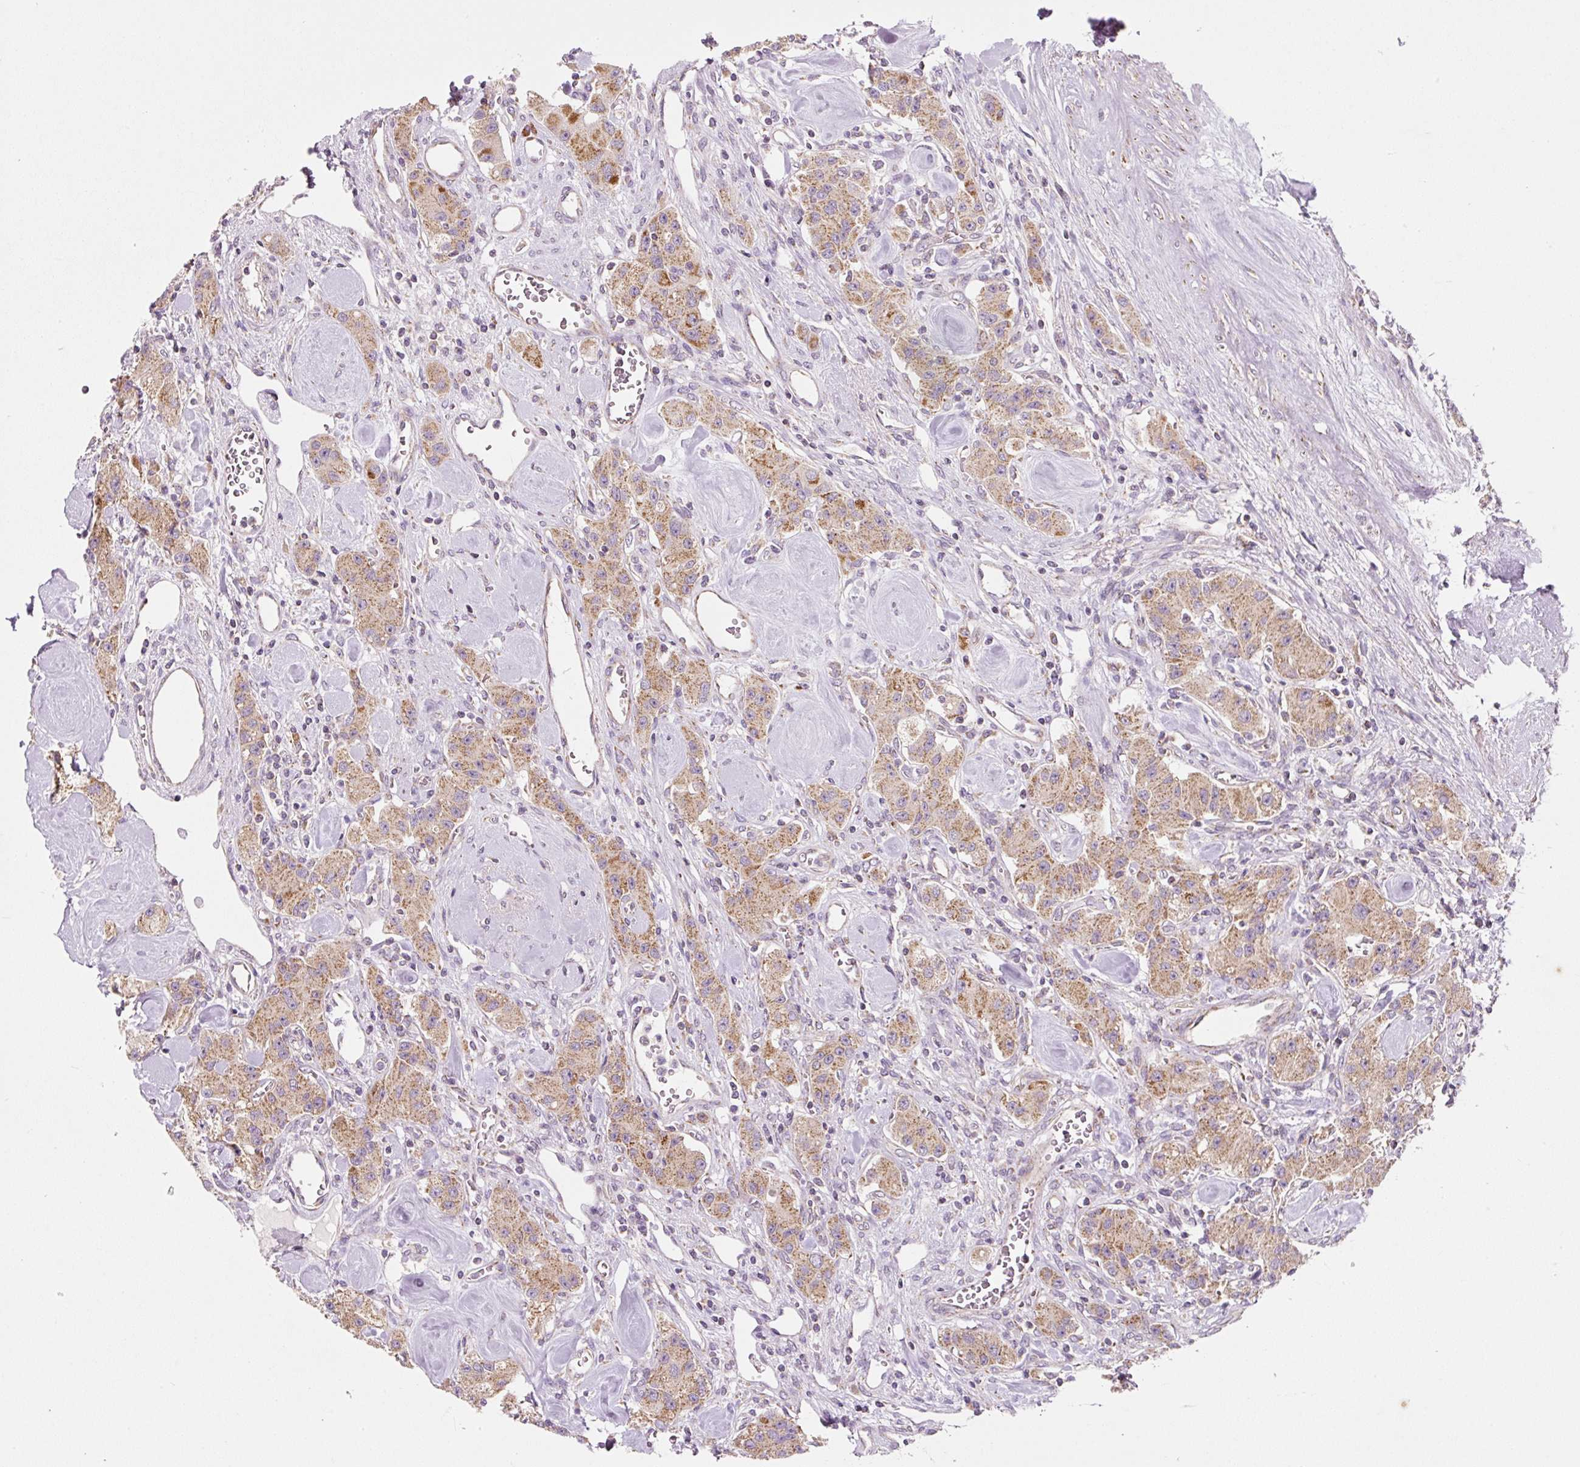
{"staining": {"intensity": "moderate", "quantity": ">75%", "location": "cytoplasmic/membranous"}, "tissue": "carcinoid", "cell_type": "Tumor cells", "image_type": "cancer", "snomed": [{"axis": "morphology", "description": "Carcinoid, malignant, NOS"}, {"axis": "topography", "description": "Pancreas"}], "caption": "A brown stain shows moderate cytoplasmic/membranous staining of a protein in human malignant carcinoid tumor cells. (Brightfield microscopy of DAB IHC at high magnification).", "gene": "FAM78B", "patient": {"sex": "male", "age": 41}}